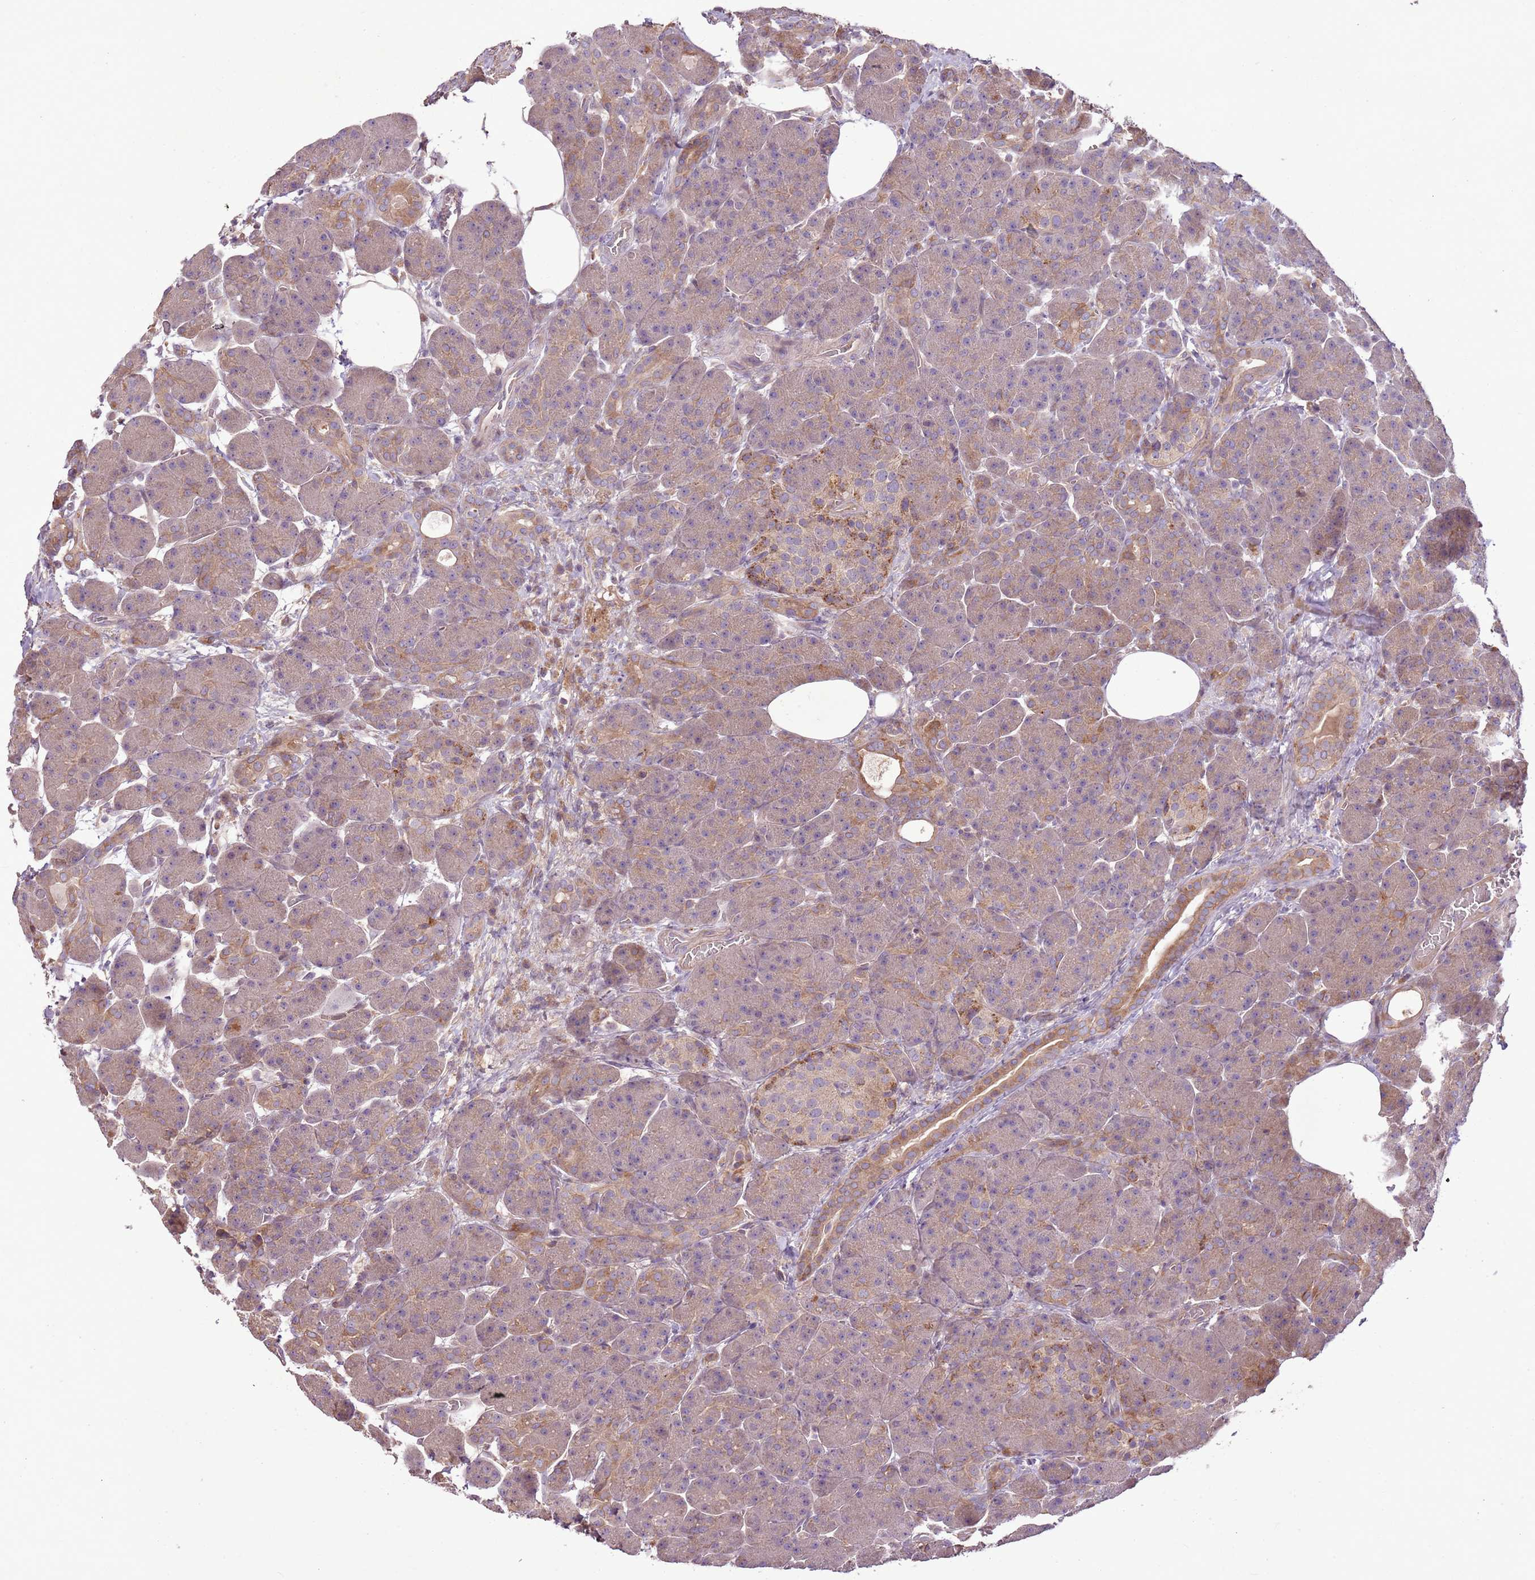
{"staining": {"intensity": "moderate", "quantity": "25%-75%", "location": "cytoplasmic/membranous"}, "tissue": "pancreas", "cell_type": "Exocrine glandular cells", "image_type": "normal", "snomed": [{"axis": "morphology", "description": "Normal tissue, NOS"}, {"axis": "topography", "description": "Pancreas"}], "caption": "Protein staining exhibits moderate cytoplasmic/membranous expression in about 25%-75% of exocrine glandular cells in unremarkable pancreas.", "gene": "ANKRD24", "patient": {"sex": "male", "age": 63}}